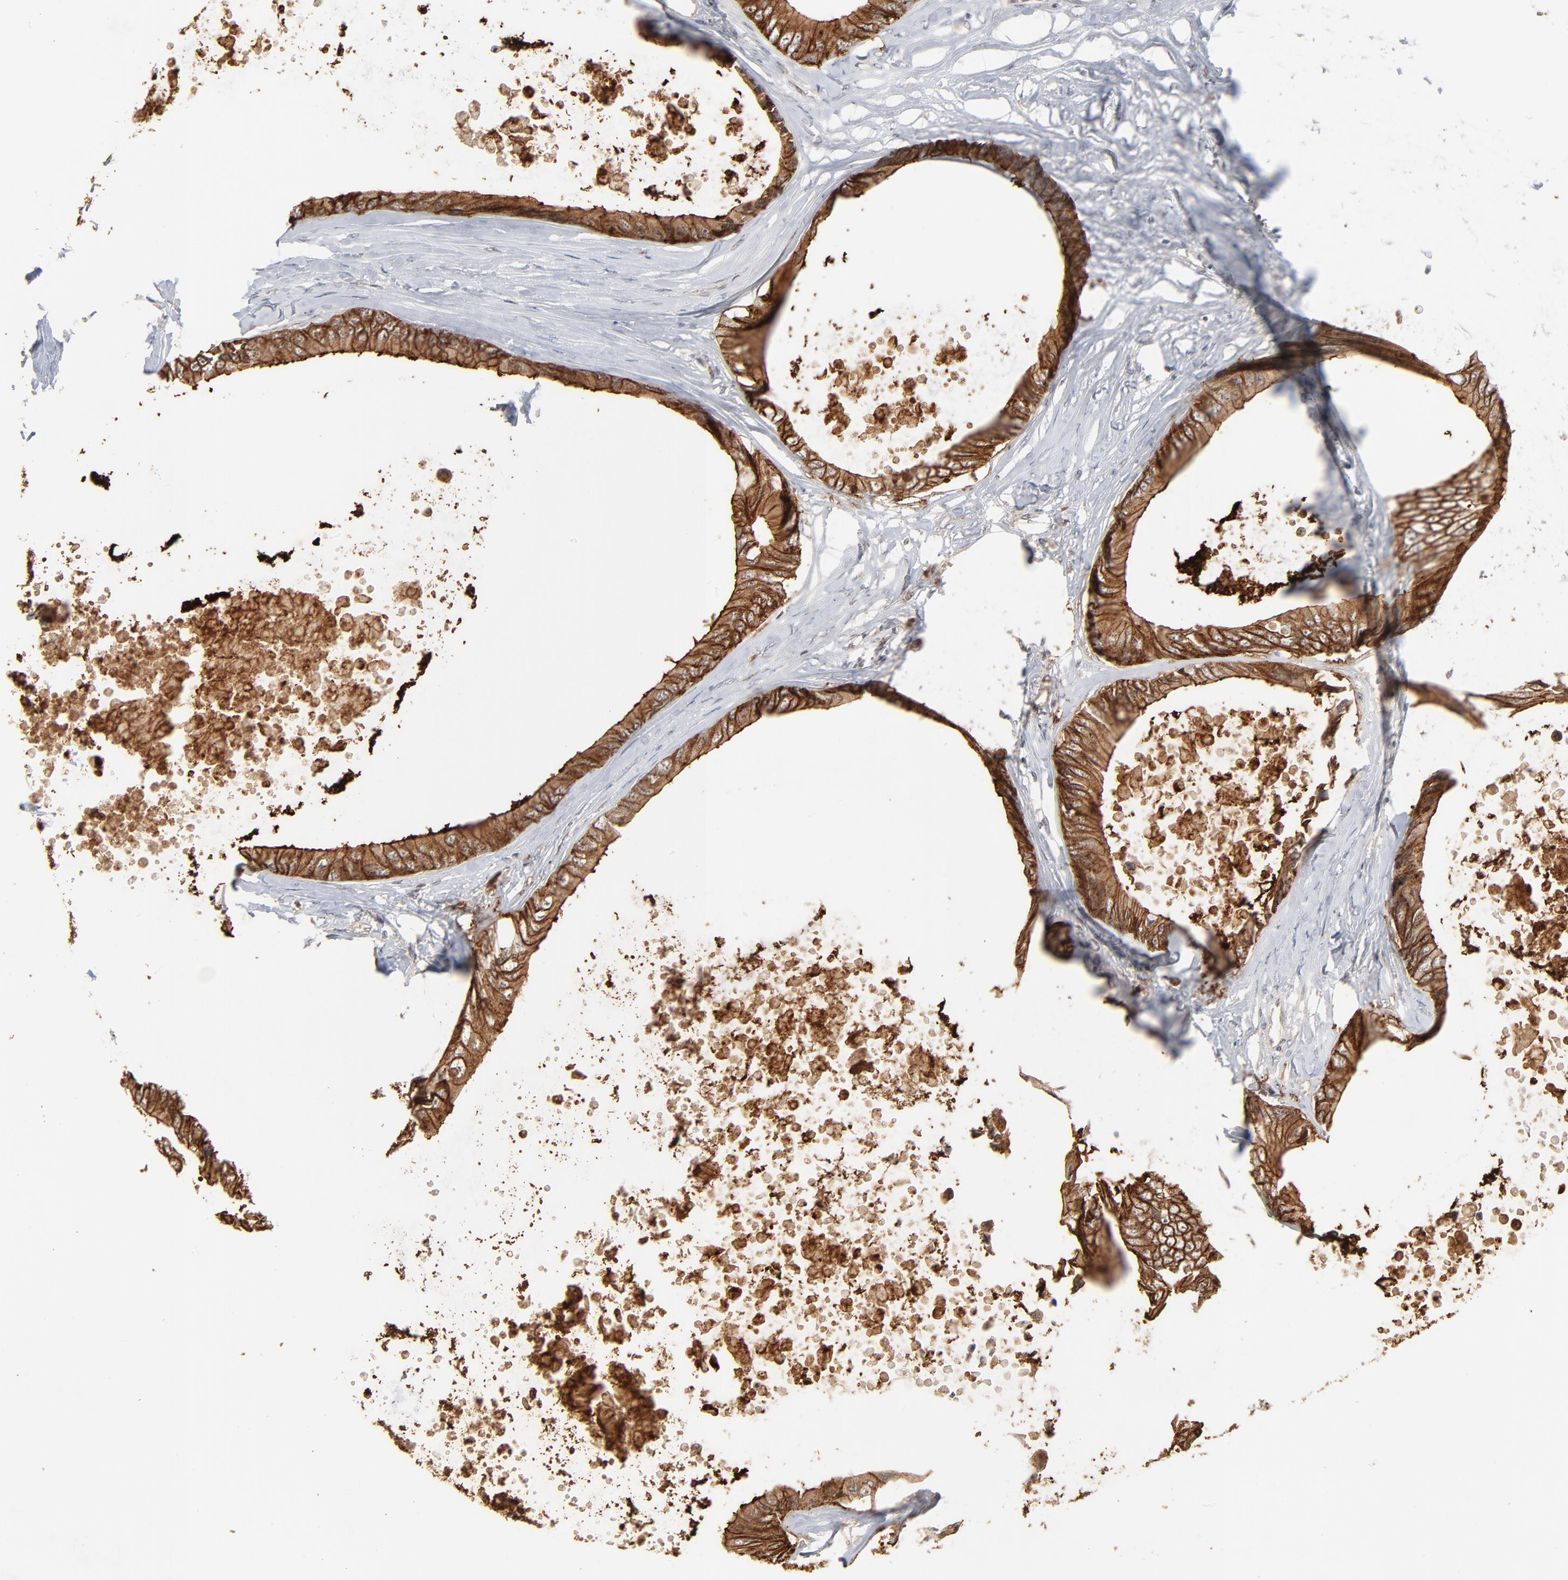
{"staining": {"intensity": "moderate", "quantity": ">75%", "location": "cytoplasmic/membranous"}, "tissue": "colorectal cancer", "cell_type": "Tumor cells", "image_type": "cancer", "snomed": [{"axis": "morphology", "description": "Normal tissue, NOS"}, {"axis": "morphology", "description": "Adenocarcinoma, NOS"}, {"axis": "topography", "description": "Rectum"}, {"axis": "topography", "description": "Peripheral nerve tissue"}], "caption": "IHC of human colorectal cancer reveals medium levels of moderate cytoplasmic/membranous expression in approximately >75% of tumor cells.", "gene": "EPCAM", "patient": {"sex": "female", "age": 77}}